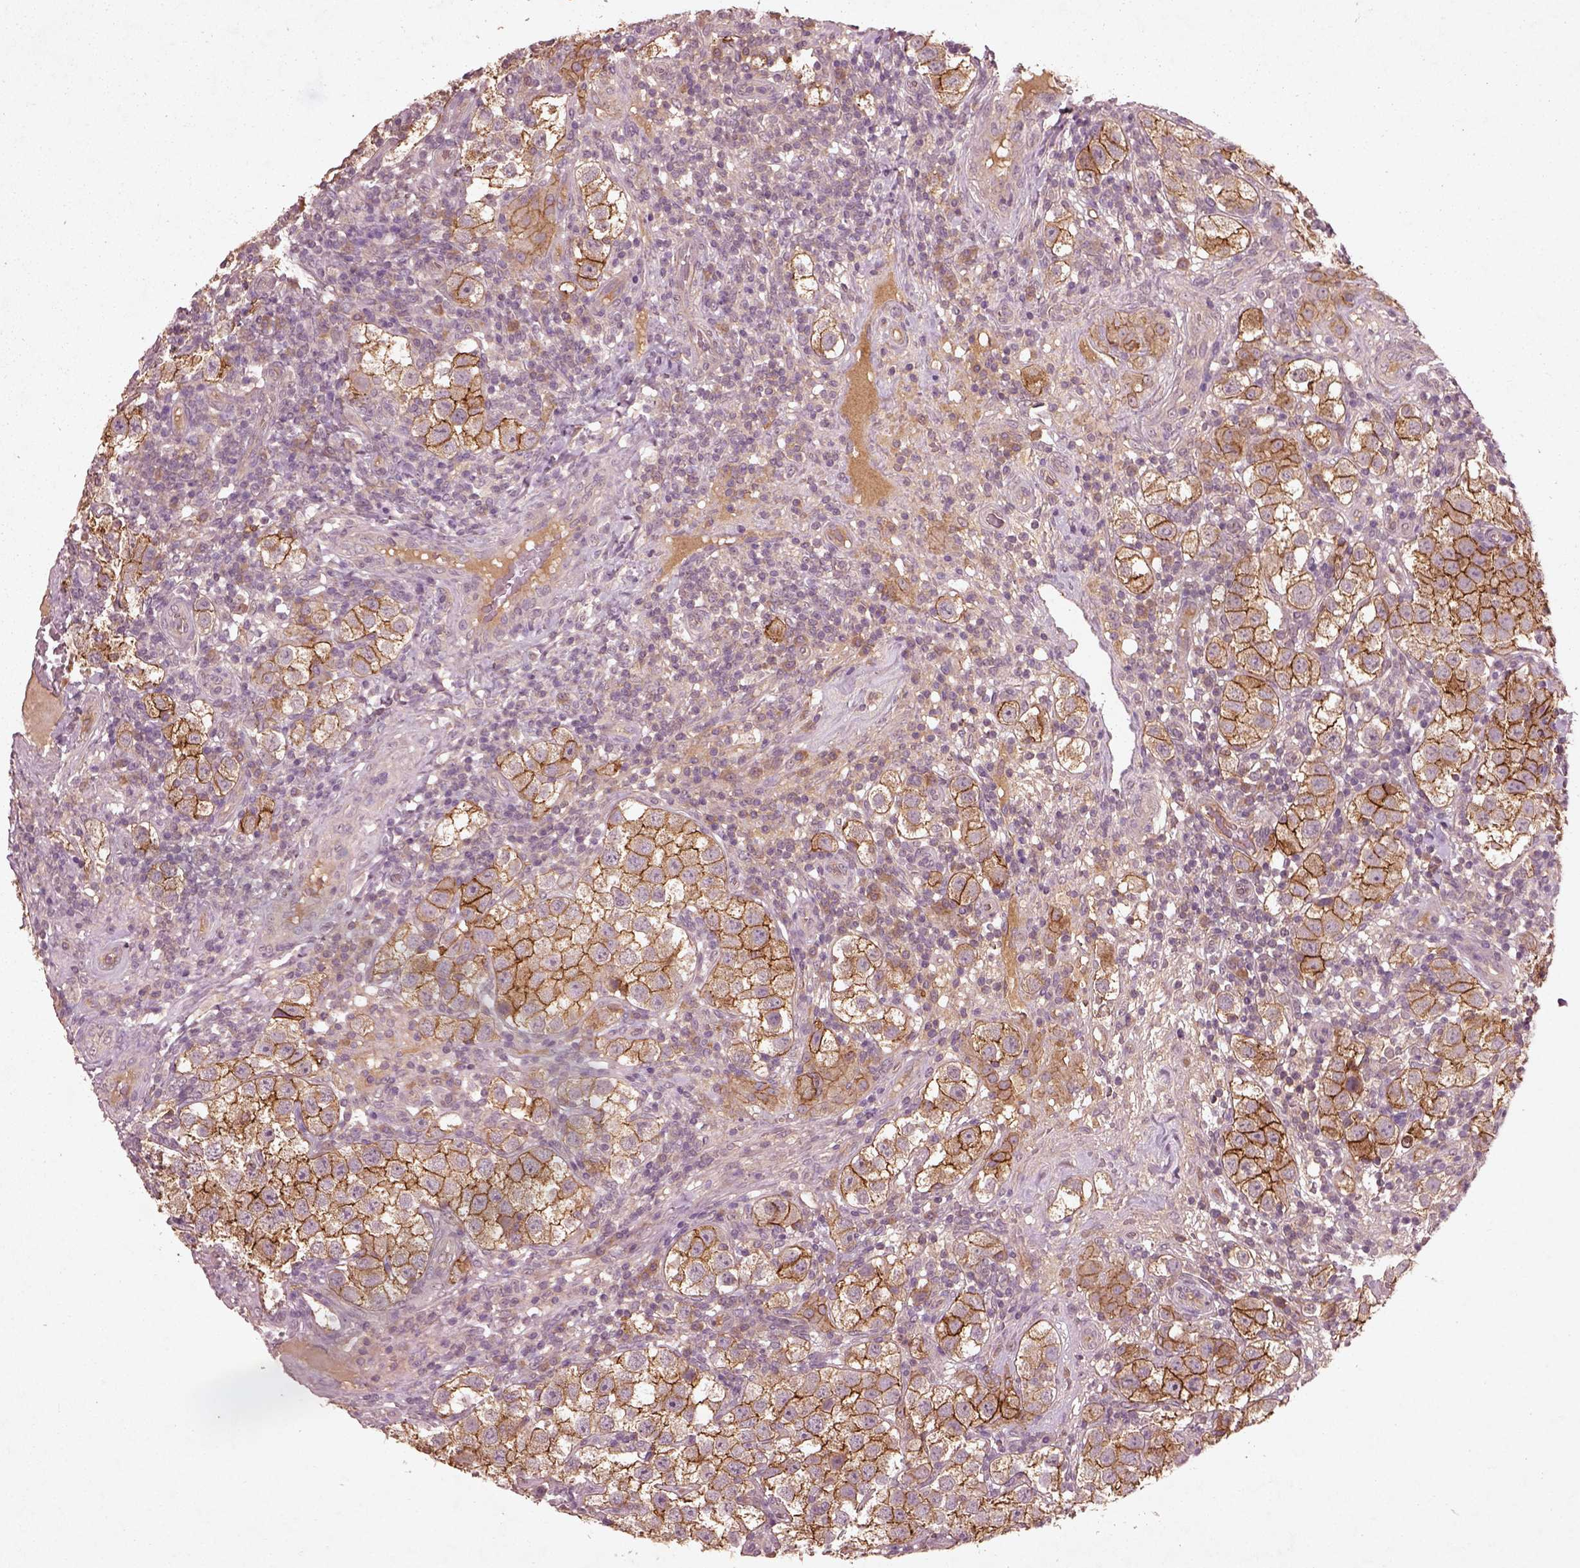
{"staining": {"intensity": "strong", "quantity": ">75%", "location": "cytoplasmic/membranous"}, "tissue": "testis cancer", "cell_type": "Tumor cells", "image_type": "cancer", "snomed": [{"axis": "morphology", "description": "Seminoma, NOS"}, {"axis": "topography", "description": "Testis"}], "caption": "Immunohistochemistry (IHC) (DAB) staining of testis cancer (seminoma) demonstrates strong cytoplasmic/membranous protein staining in approximately >75% of tumor cells.", "gene": "FAM234A", "patient": {"sex": "male", "age": 37}}